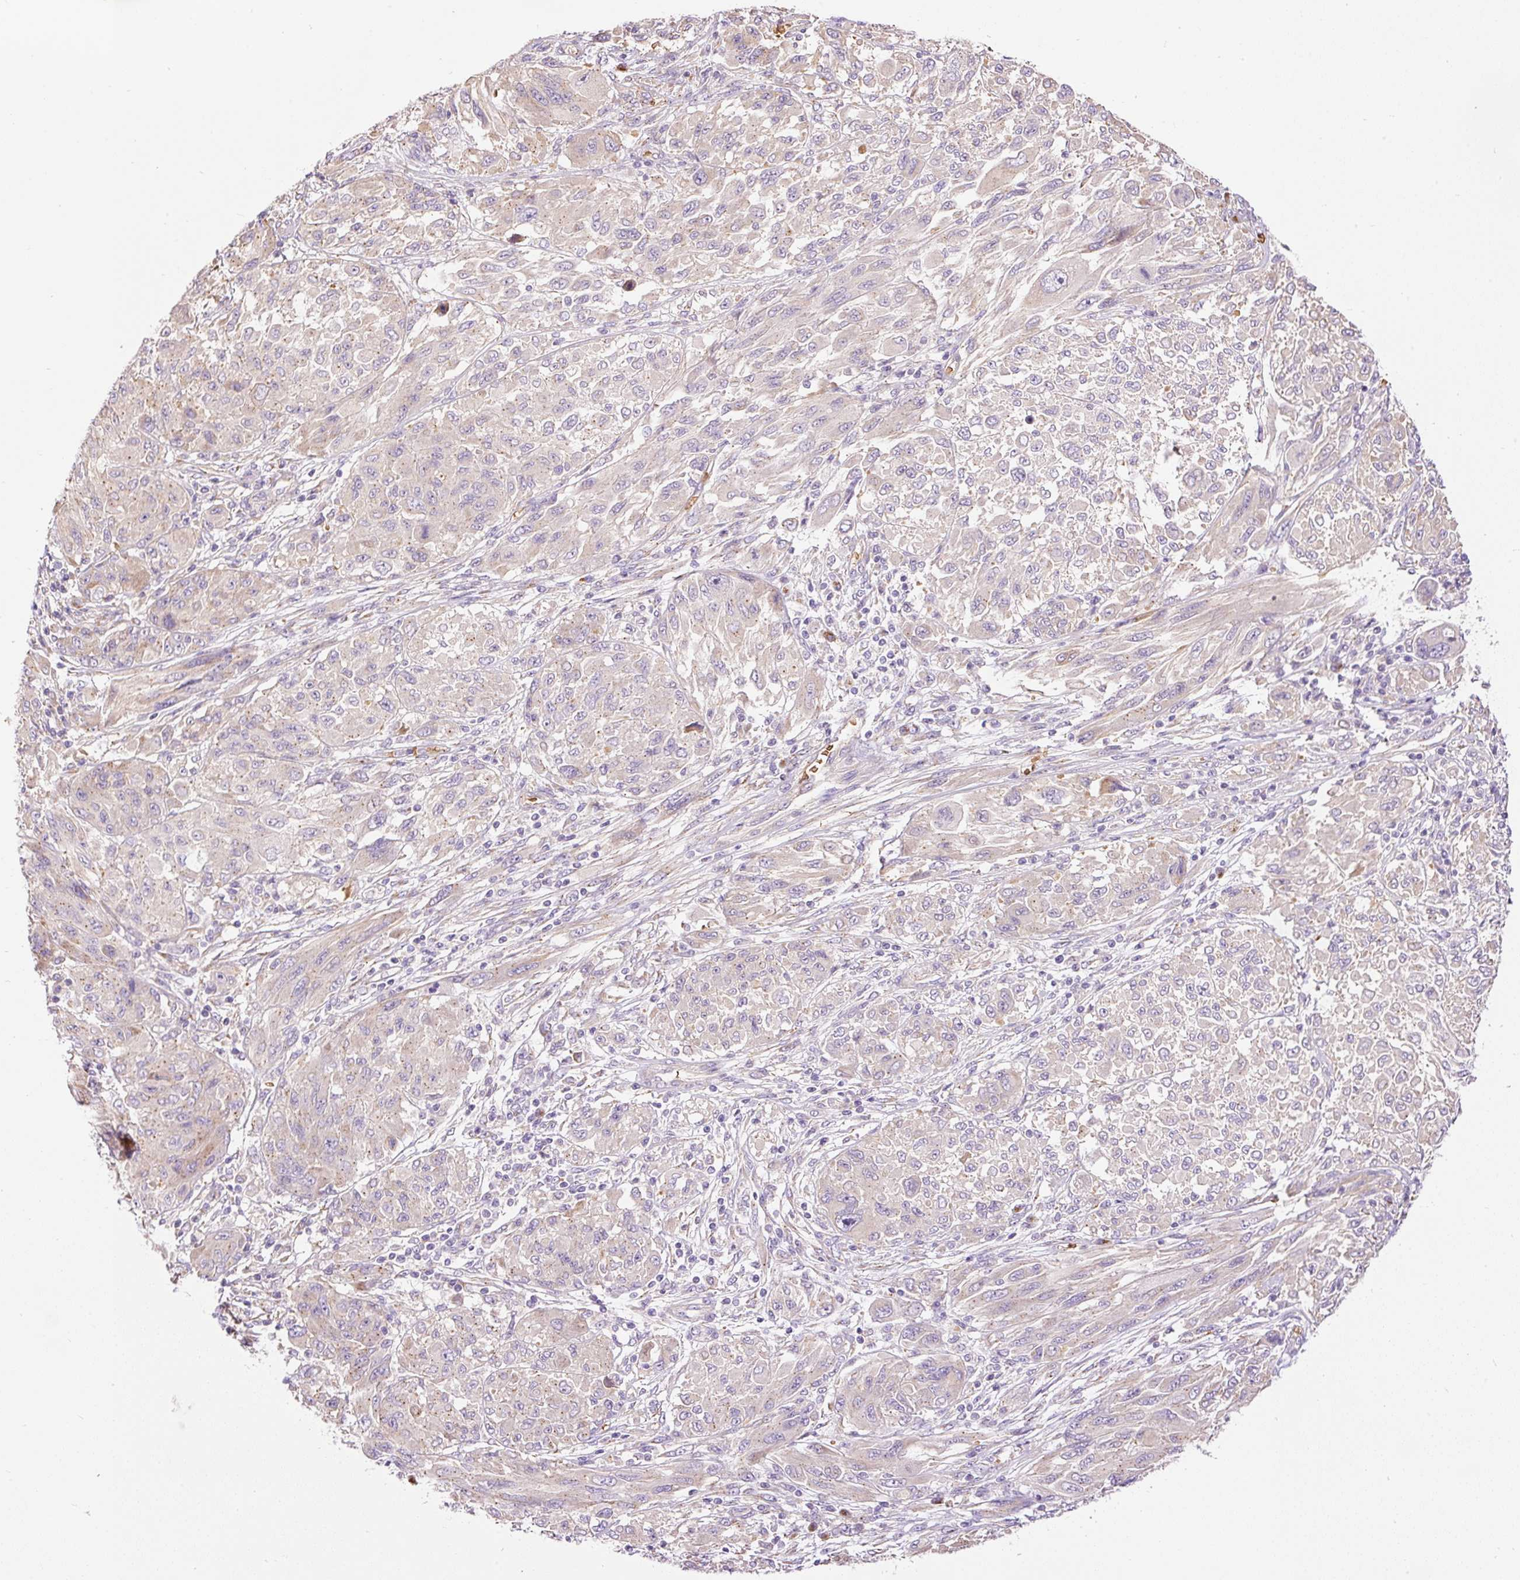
{"staining": {"intensity": "negative", "quantity": "none", "location": "none"}, "tissue": "melanoma", "cell_type": "Tumor cells", "image_type": "cancer", "snomed": [{"axis": "morphology", "description": "Malignant melanoma, NOS"}, {"axis": "topography", "description": "Skin"}], "caption": "Immunohistochemical staining of malignant melanoma exhibits no significant expression in tumor cells.", "gene": "PRRC2A", "patient": {"sex": "female", "age": 91}}